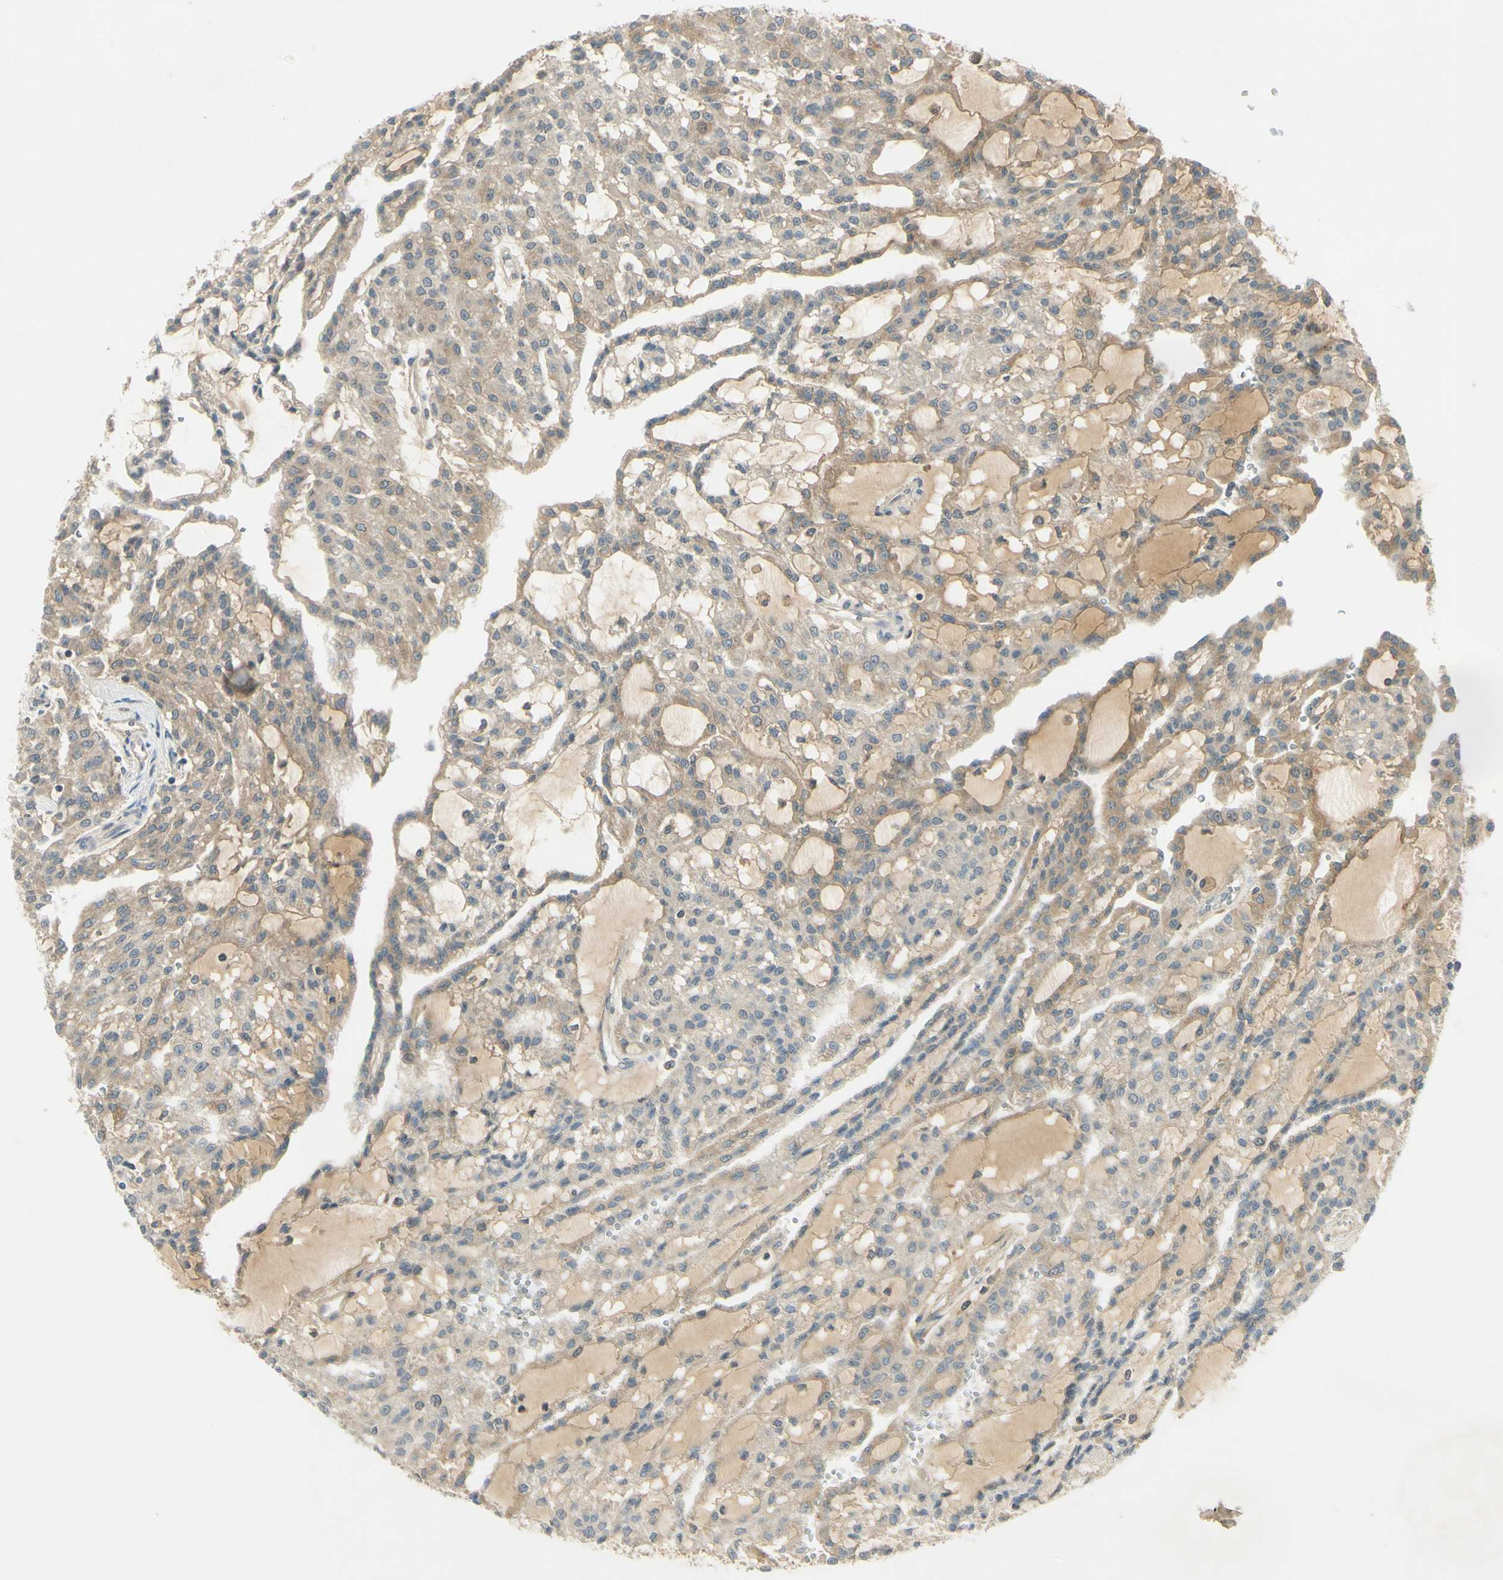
{"staining": {"intensity": "negative", "quantity": "none", "location": "none"}, "tissue": "renal cancer", "cell_type": "Tumor cells", "image_type": "cancer", "snomed": [{"axis": "morphology", "description": "Adenocarcinoma, NOS"}, {"axis": "topography", "description": "Kidney"}], "caption": "Renal adenocarcinoma stained for a protein using IHC exhibits no positivity tumor cells.", "gene": "RAD18", "patient": {"sex": "male", "age": 63}}